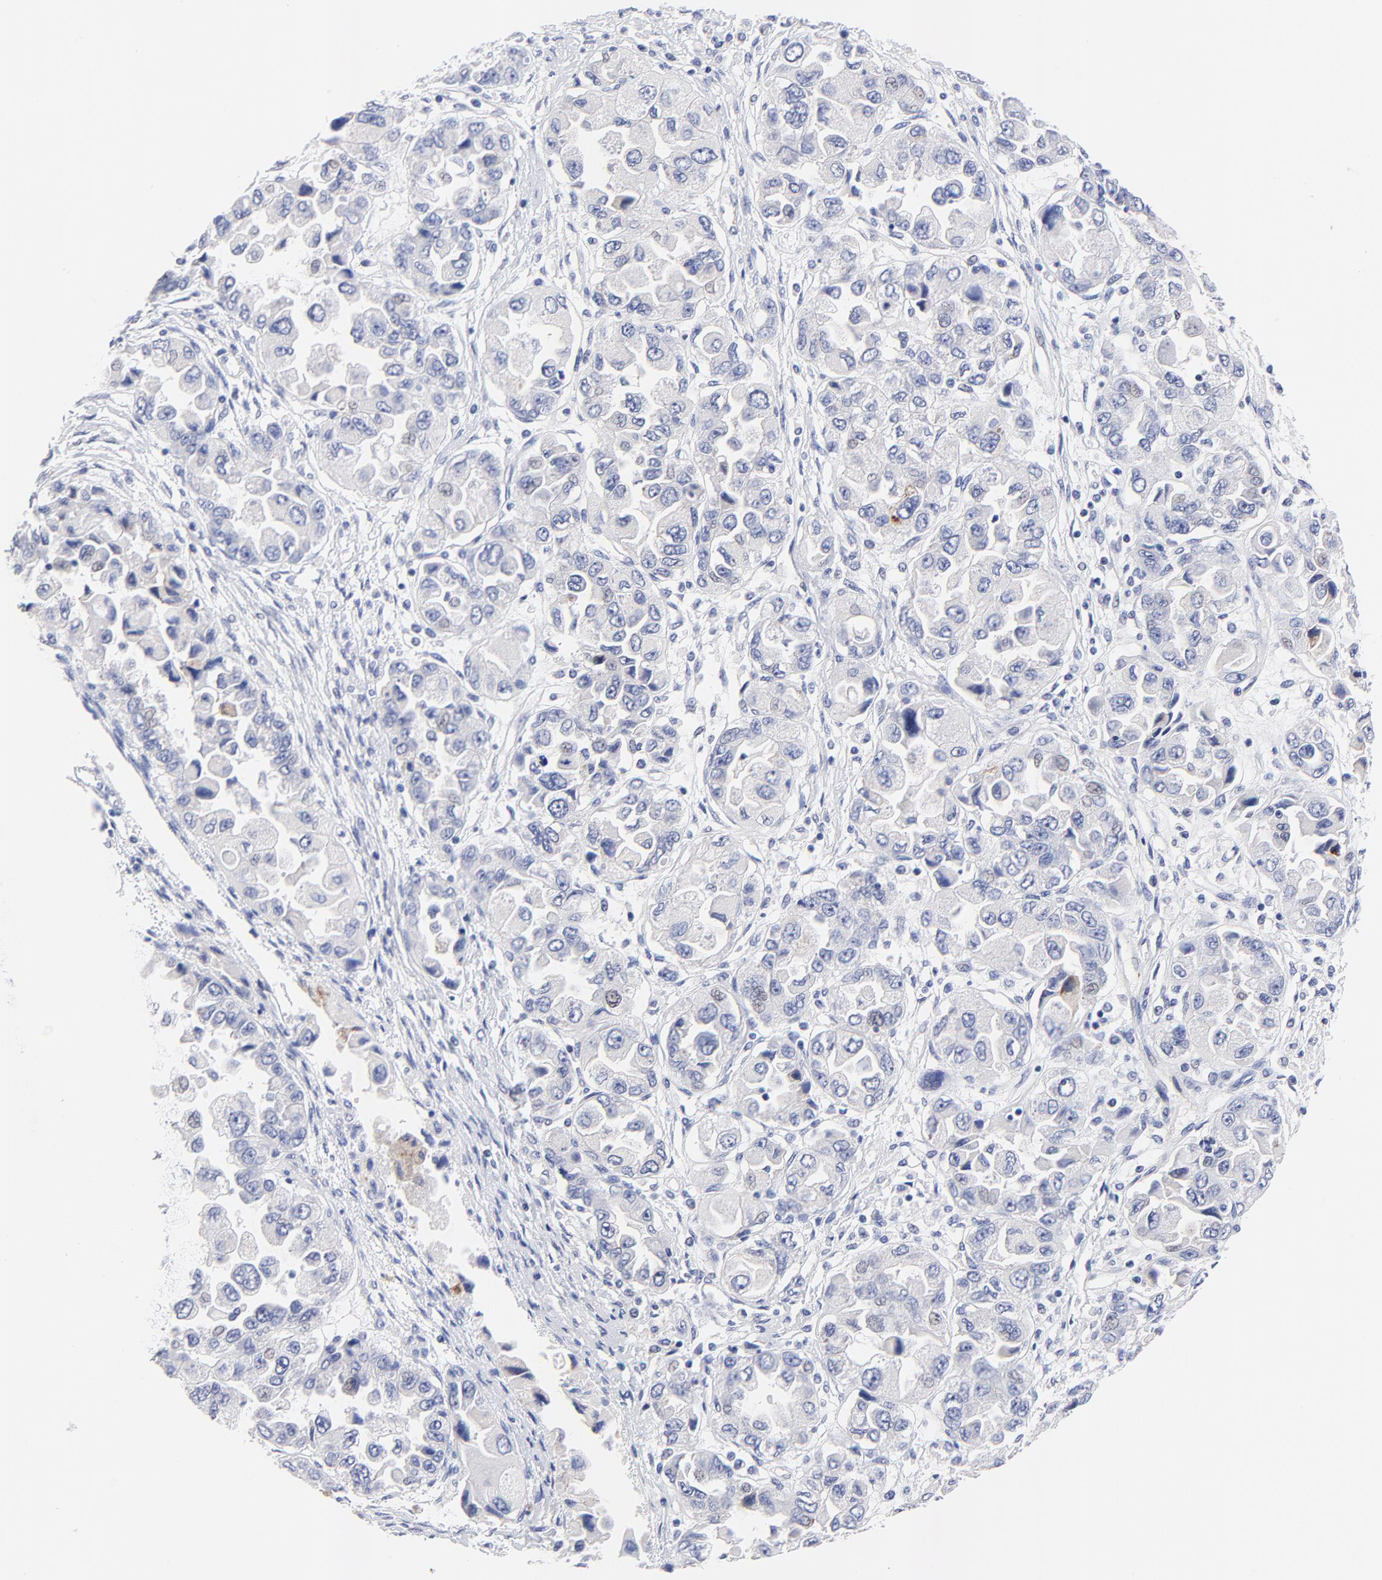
{"staining": {"intensity": "negative", "quantity": "none", "location": "none"}, "tissue": "ovarian cancer", "cell_type": "Tumor cells", "image_type": "cancer", "snomed": [{"axis": "morphology", "description": "Cystadenocarcinoma, serous, NOS"}, {"axis": "topography", "description": "Ovary"}], "caption": "IHC image of ovarian serous cystadenocarcinoma stained for a protein (brown), which reveals no staining in tumor cells.", "gene": "FAM117B", "patient": {"sex": "female", "age": 84}}